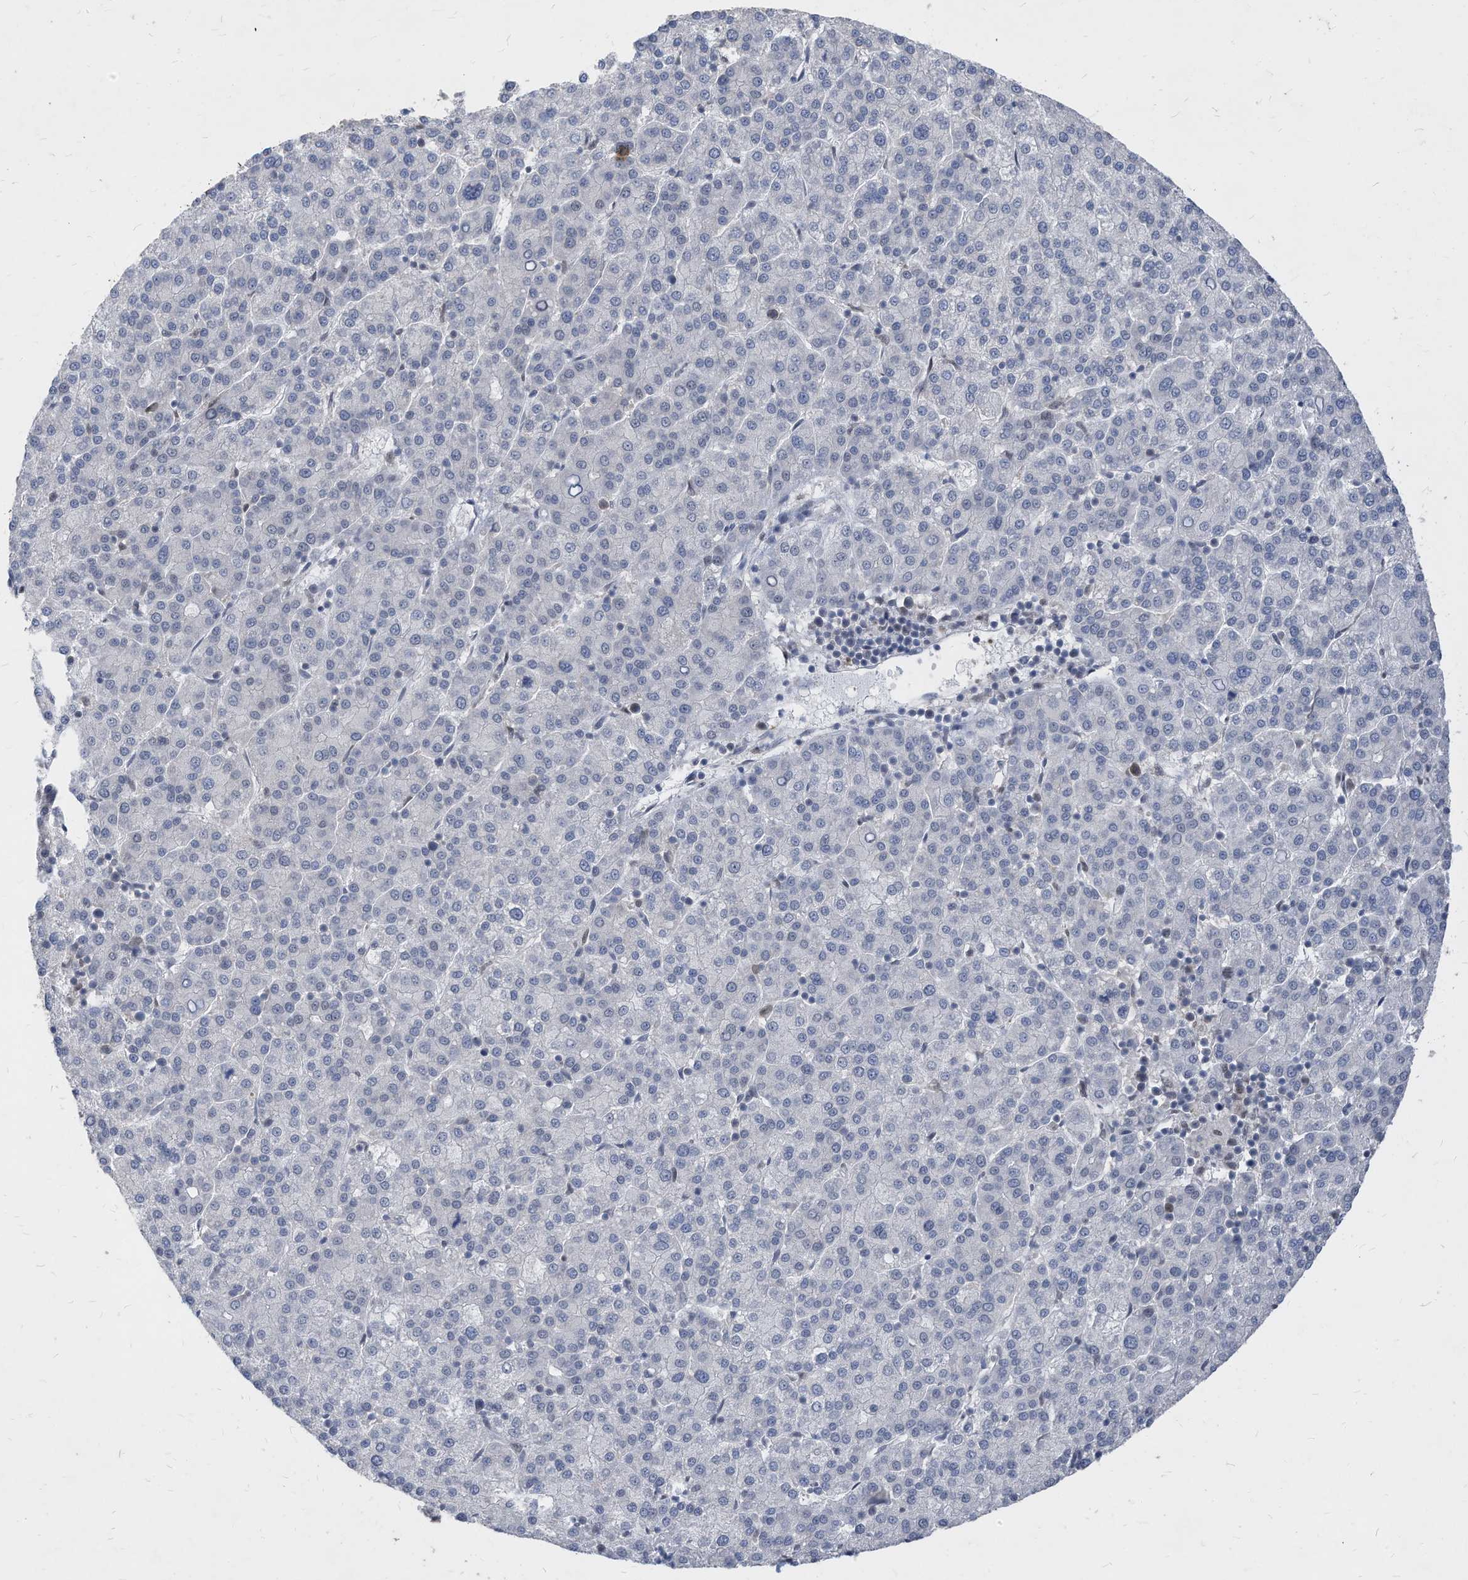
{"staining": {"intensity": "negative", "quantity": "none", "location": "none"}, "tissue": "liver cancer", "cell_type": "Tumor cells", "image_type": "cancer", "snomed": [{"axis": "morphology", "description": "Carcinoma, Hepatocellular, NOS"}, {"axis": "topography", "description": "Liver"}], "caption": "Liver cancer stained for a protein using immunohistochemistry shows no staining tumor cells.", "gene": "KPNB1", "patient": {"sex": "female", "age": 58}}